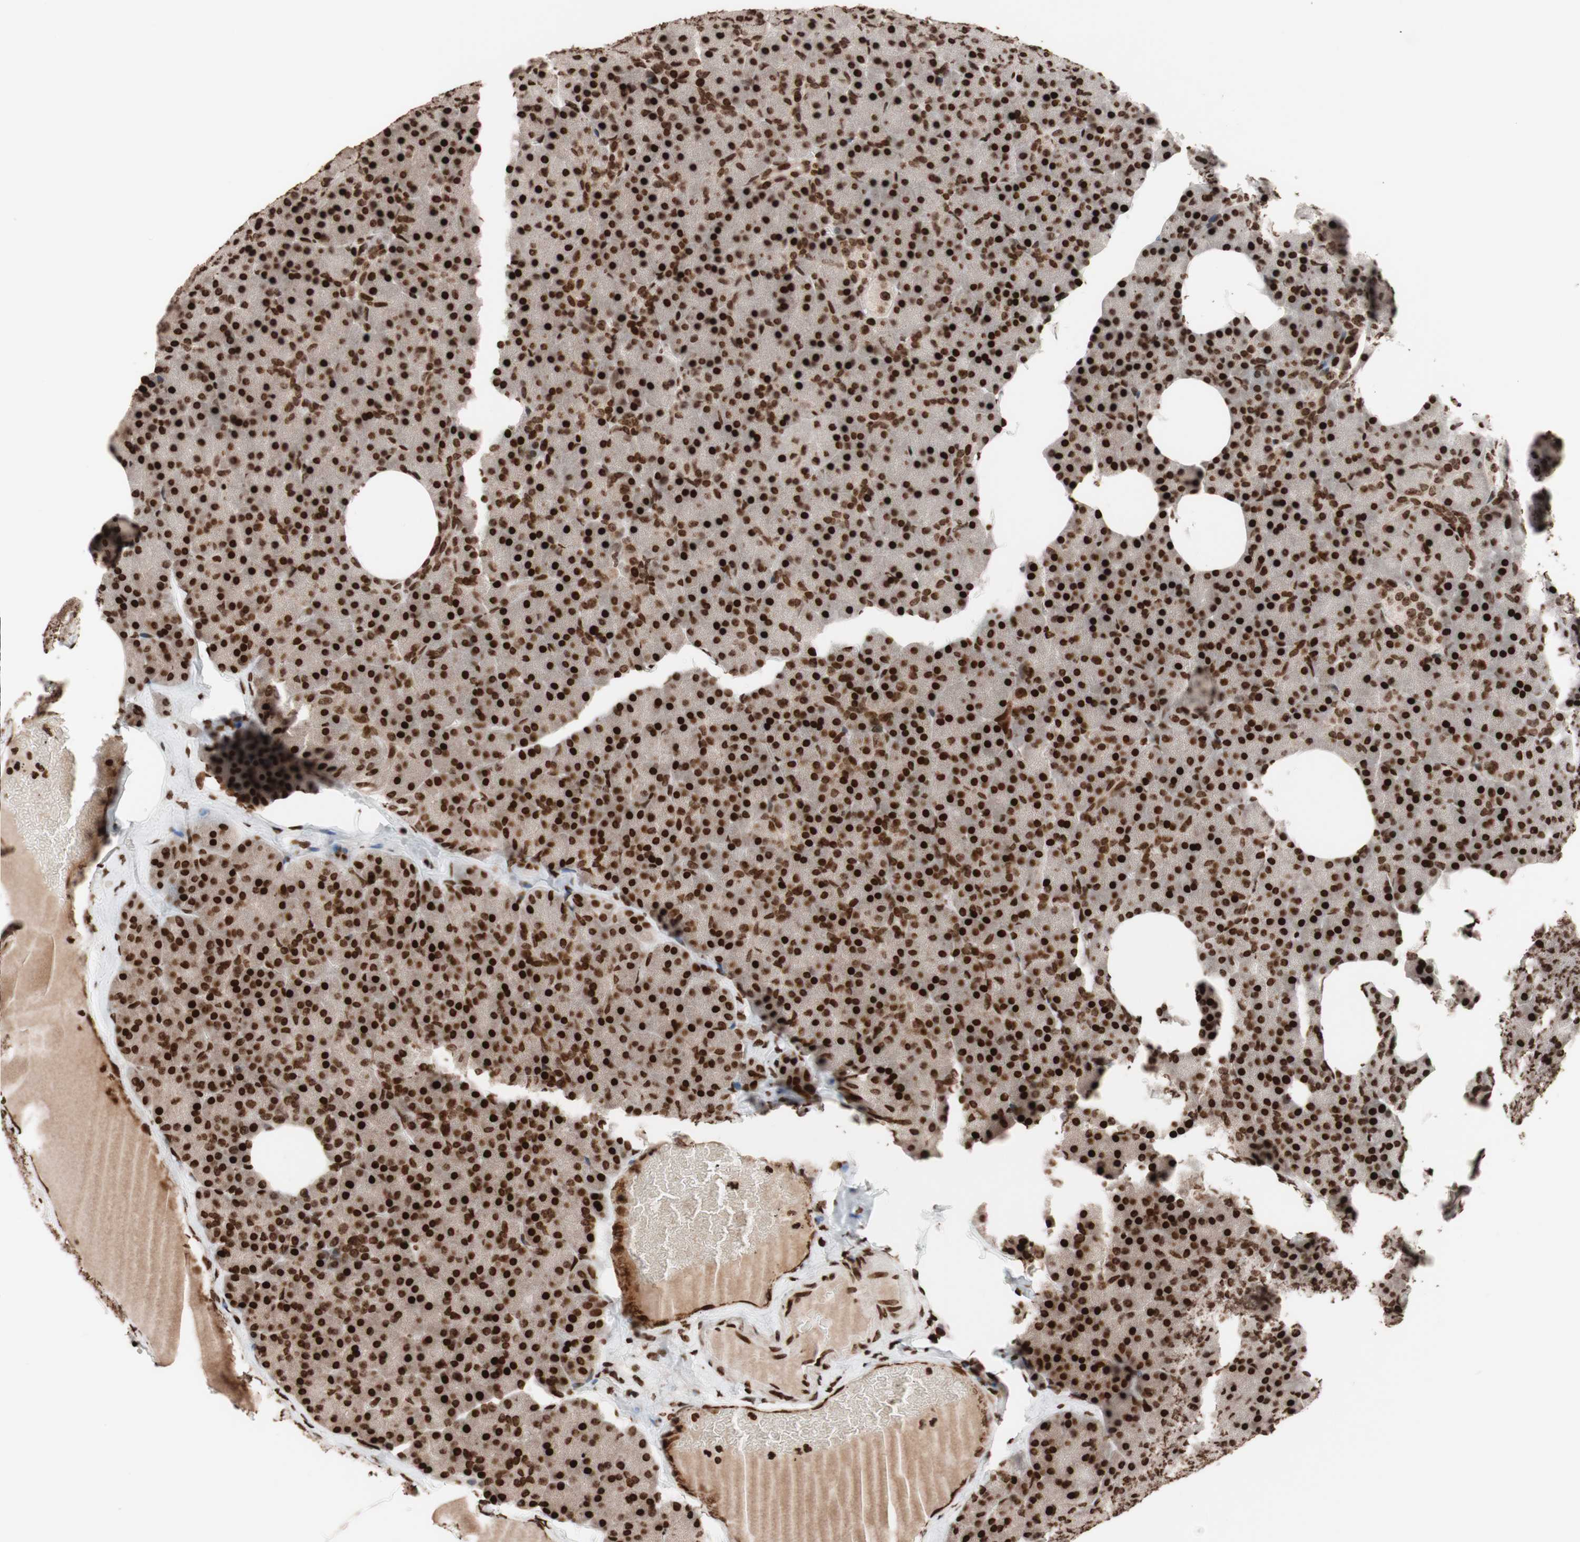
{"staining": {"intensity": "strong", "quantity": ">75%", "location": "cytoplasmic/membranous,nuclear"}, "tissue": "pancreas", "cell_type": "Exocrine glandular cells", "image_type": "normal", "snomed": [{"axis": "morphology", "description": "Normal tissue, NOS"}, {"axis": "topography", "description": "Pancreas"}], "caption": "This micrograph reveals immunohistochemistry (IHC) staining of normal human pancreas, with high strong cytoplasmic/membranous,nuclear staining in approximately >75% of exocrine glandular cells.", "gene": "NCAPD2", "patient": {"sex": "female", "age": 35}}